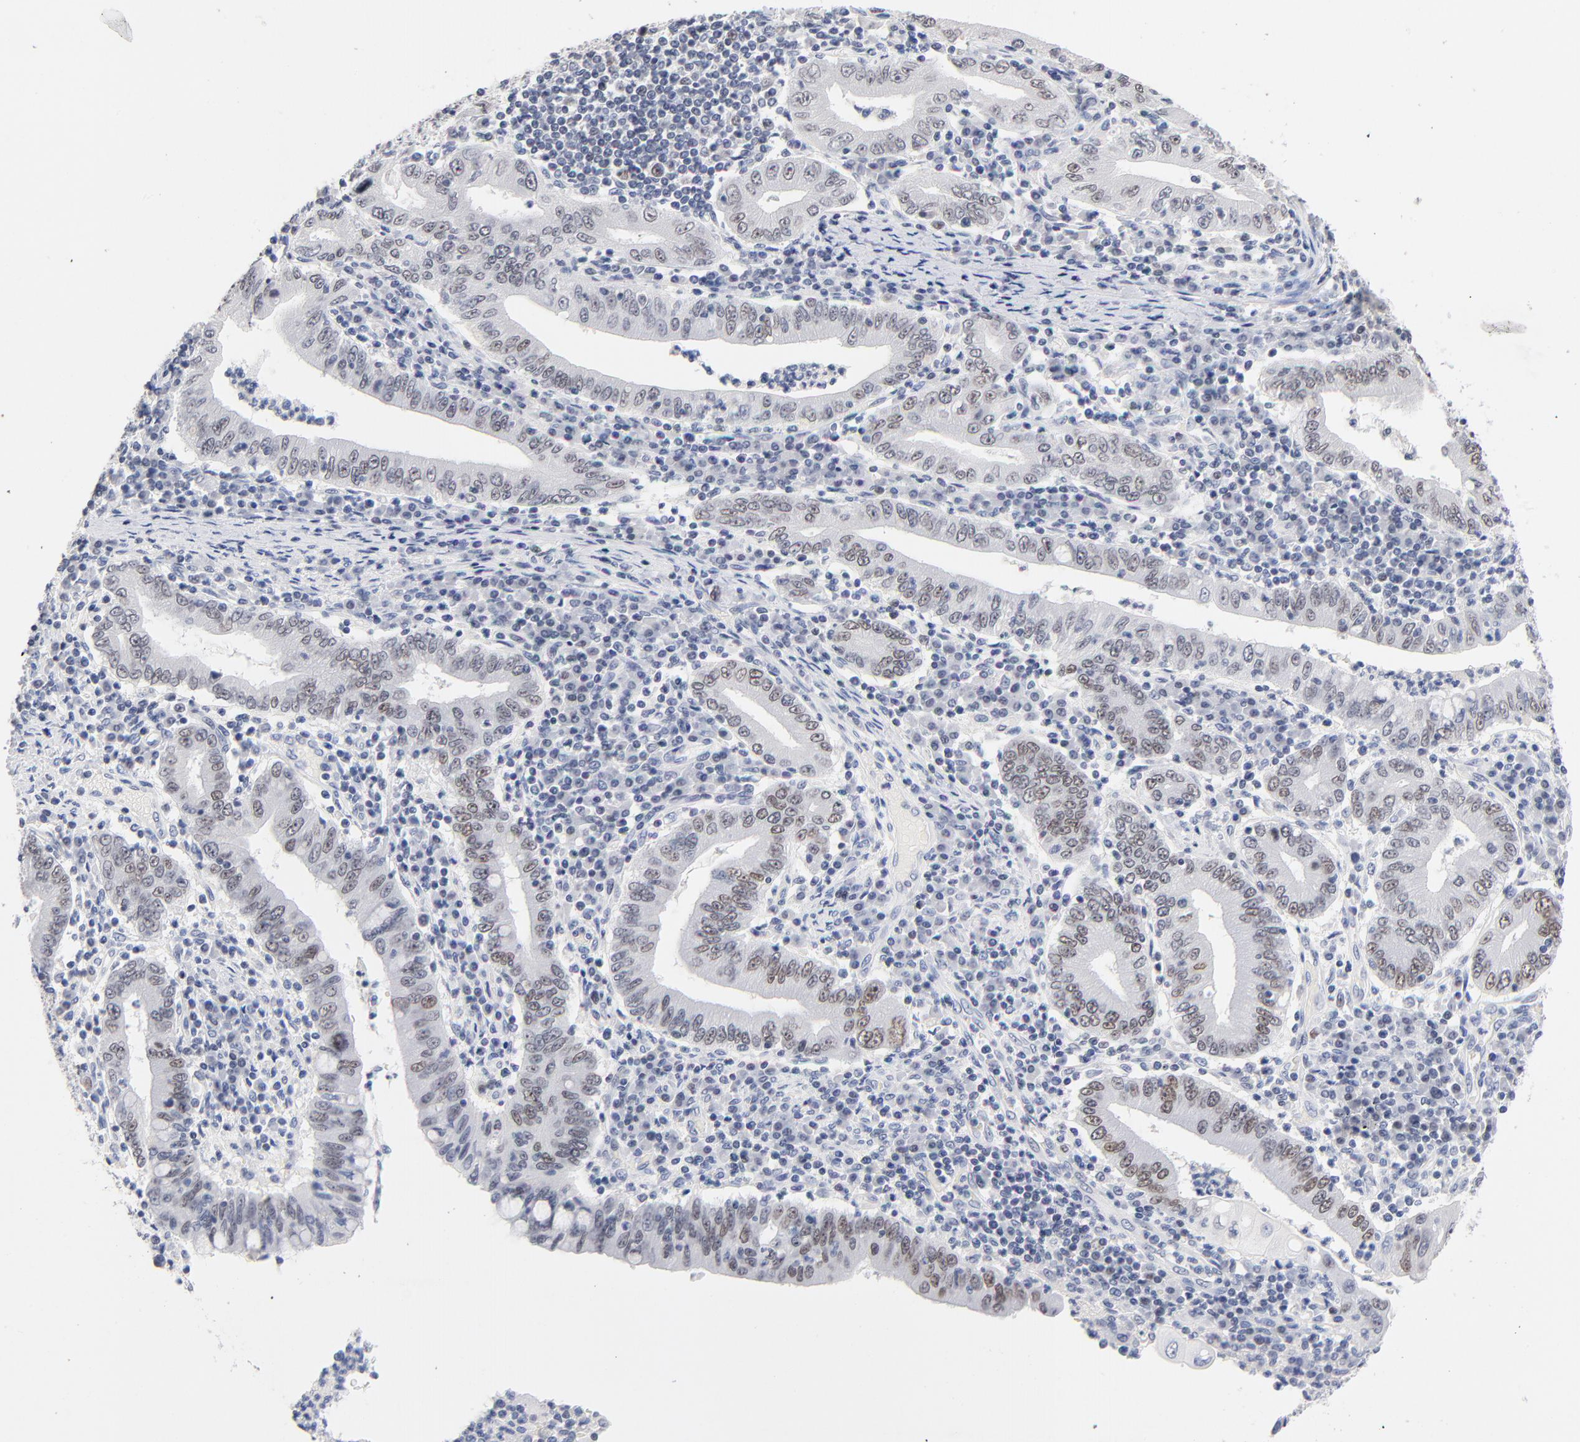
{"staining": {"intensity": "weak", "quantity": "25%-75%", "location": "nuclear"}, "tissue": "stomach cancer", "cell_type": "Tumor cells", "image_type": "cancer", "snomed": [{"axis": "morphology", "description": "Normal tissue, NOS"}, {"axis": "morphology", "description": "Adenocarcinoma, NOS"}, {"axis": "topography", "description": "Esophagus"}, {"axis": "topography", "description": "Stomach, upper"}, {"axis": "topography", "description": "Peripheral nerve tissue"}], "caption": "Brown immunohistochemical staining in adenocarcinoma (stomach) displays weak nuclear staining in about 25%-75% of tumor cells.", "gene": "ORC2", "patient": {"sex": "male", "age": 62}}